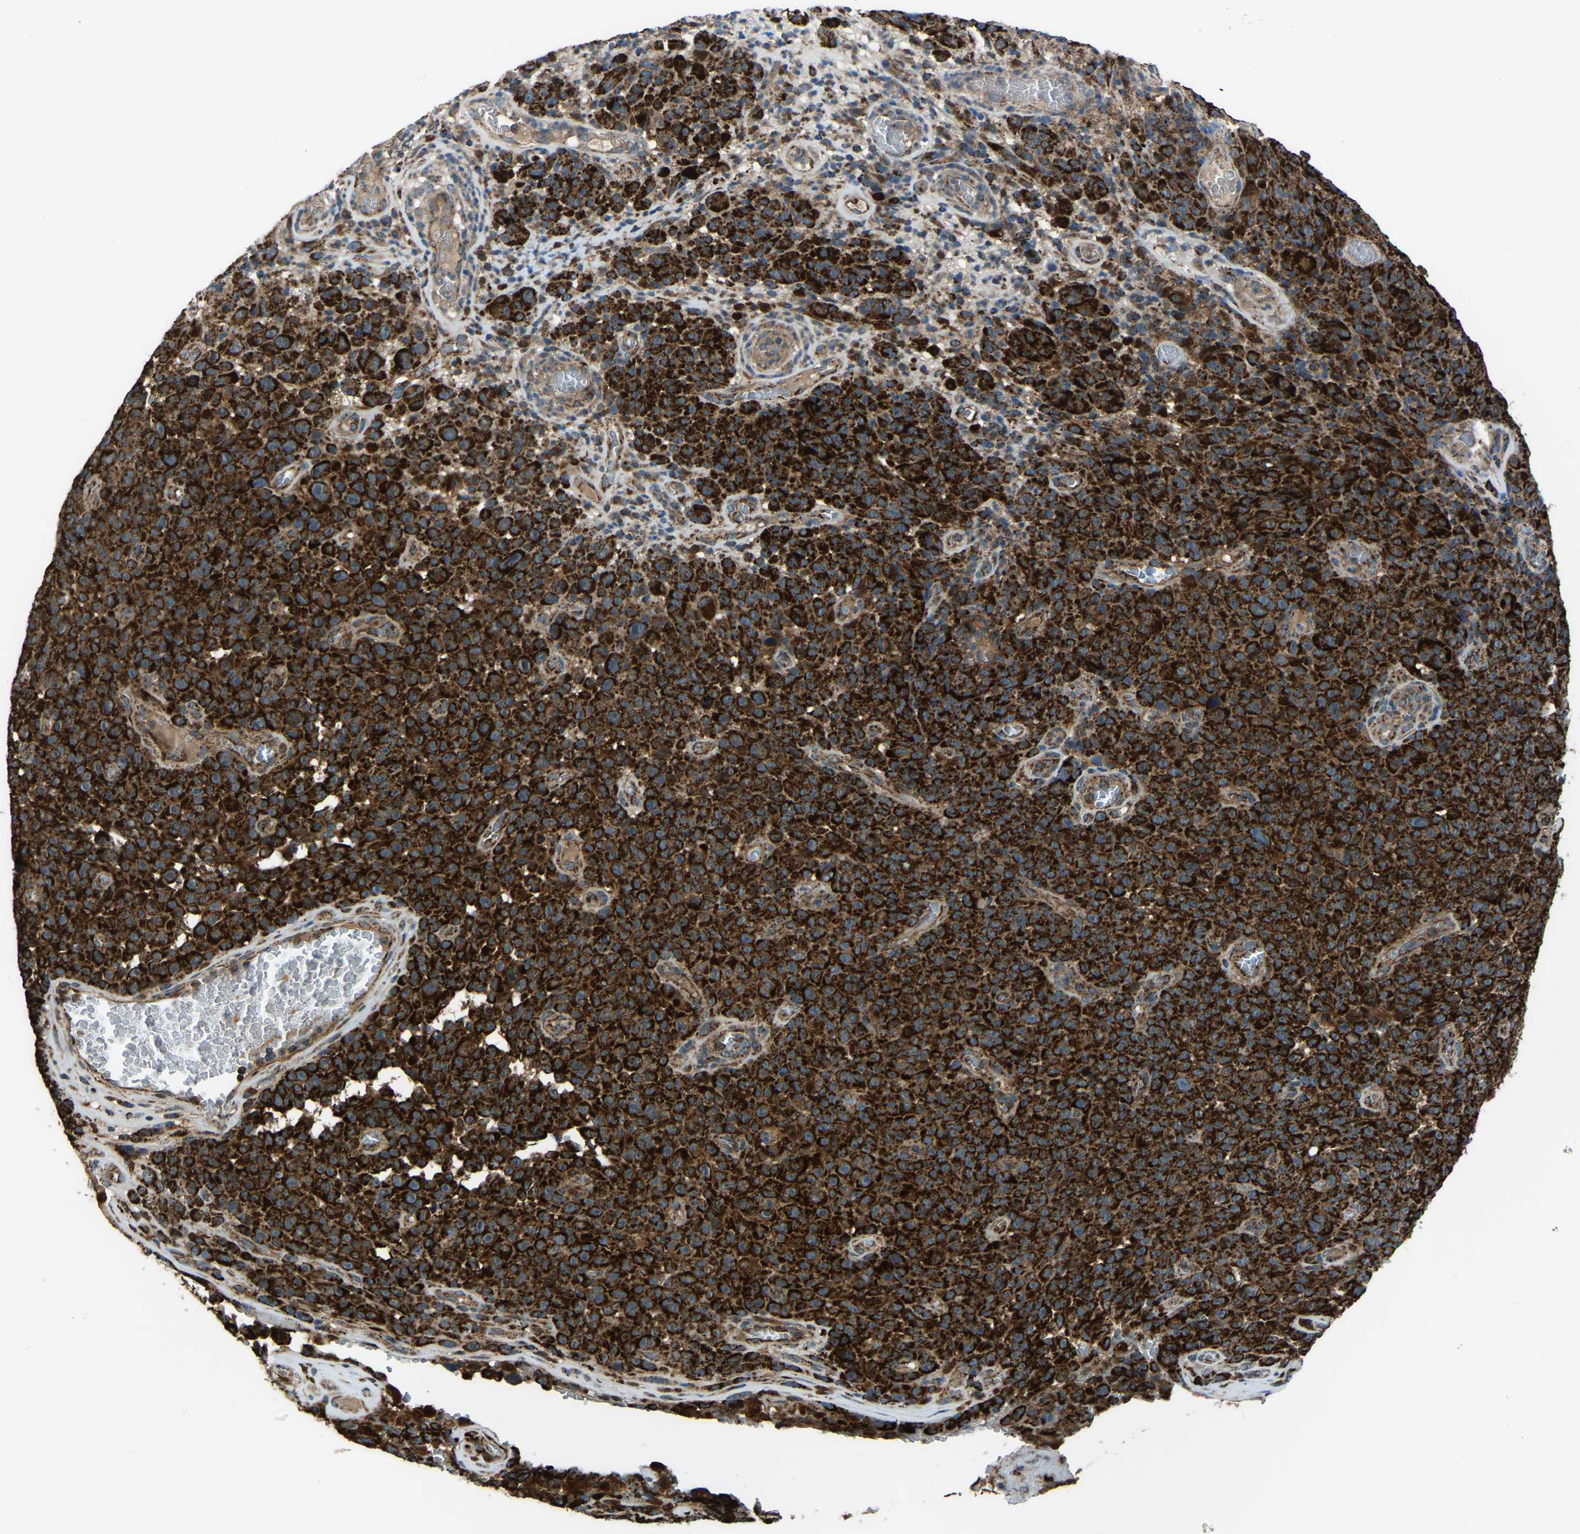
{"staining": {"intensity": "strong", "quantity": ">75%", "location": "cytoplasmic/membranous"}, "tissue": "melanoma", "cell_type": "Tumor cells", "image_type": "cancer", "snomed": [{"axis": "morphology", "description": "Malignant melanoma, NOS"}, {"axis": "topography", "description": "Skin"}], "caption": "Immunohistochemistry (IHC) micrograph of neoplastic tissue: malignant melanoma stained using immunohistochemistry shows high levels of strong protein expression localized specifically in the cytoplasmic/membranous of tumor cells, appearing as a cytoplasmic/membranous brown color.", "gene": "AKR1A1", "patient": {"sex": "female", "age": 82}}